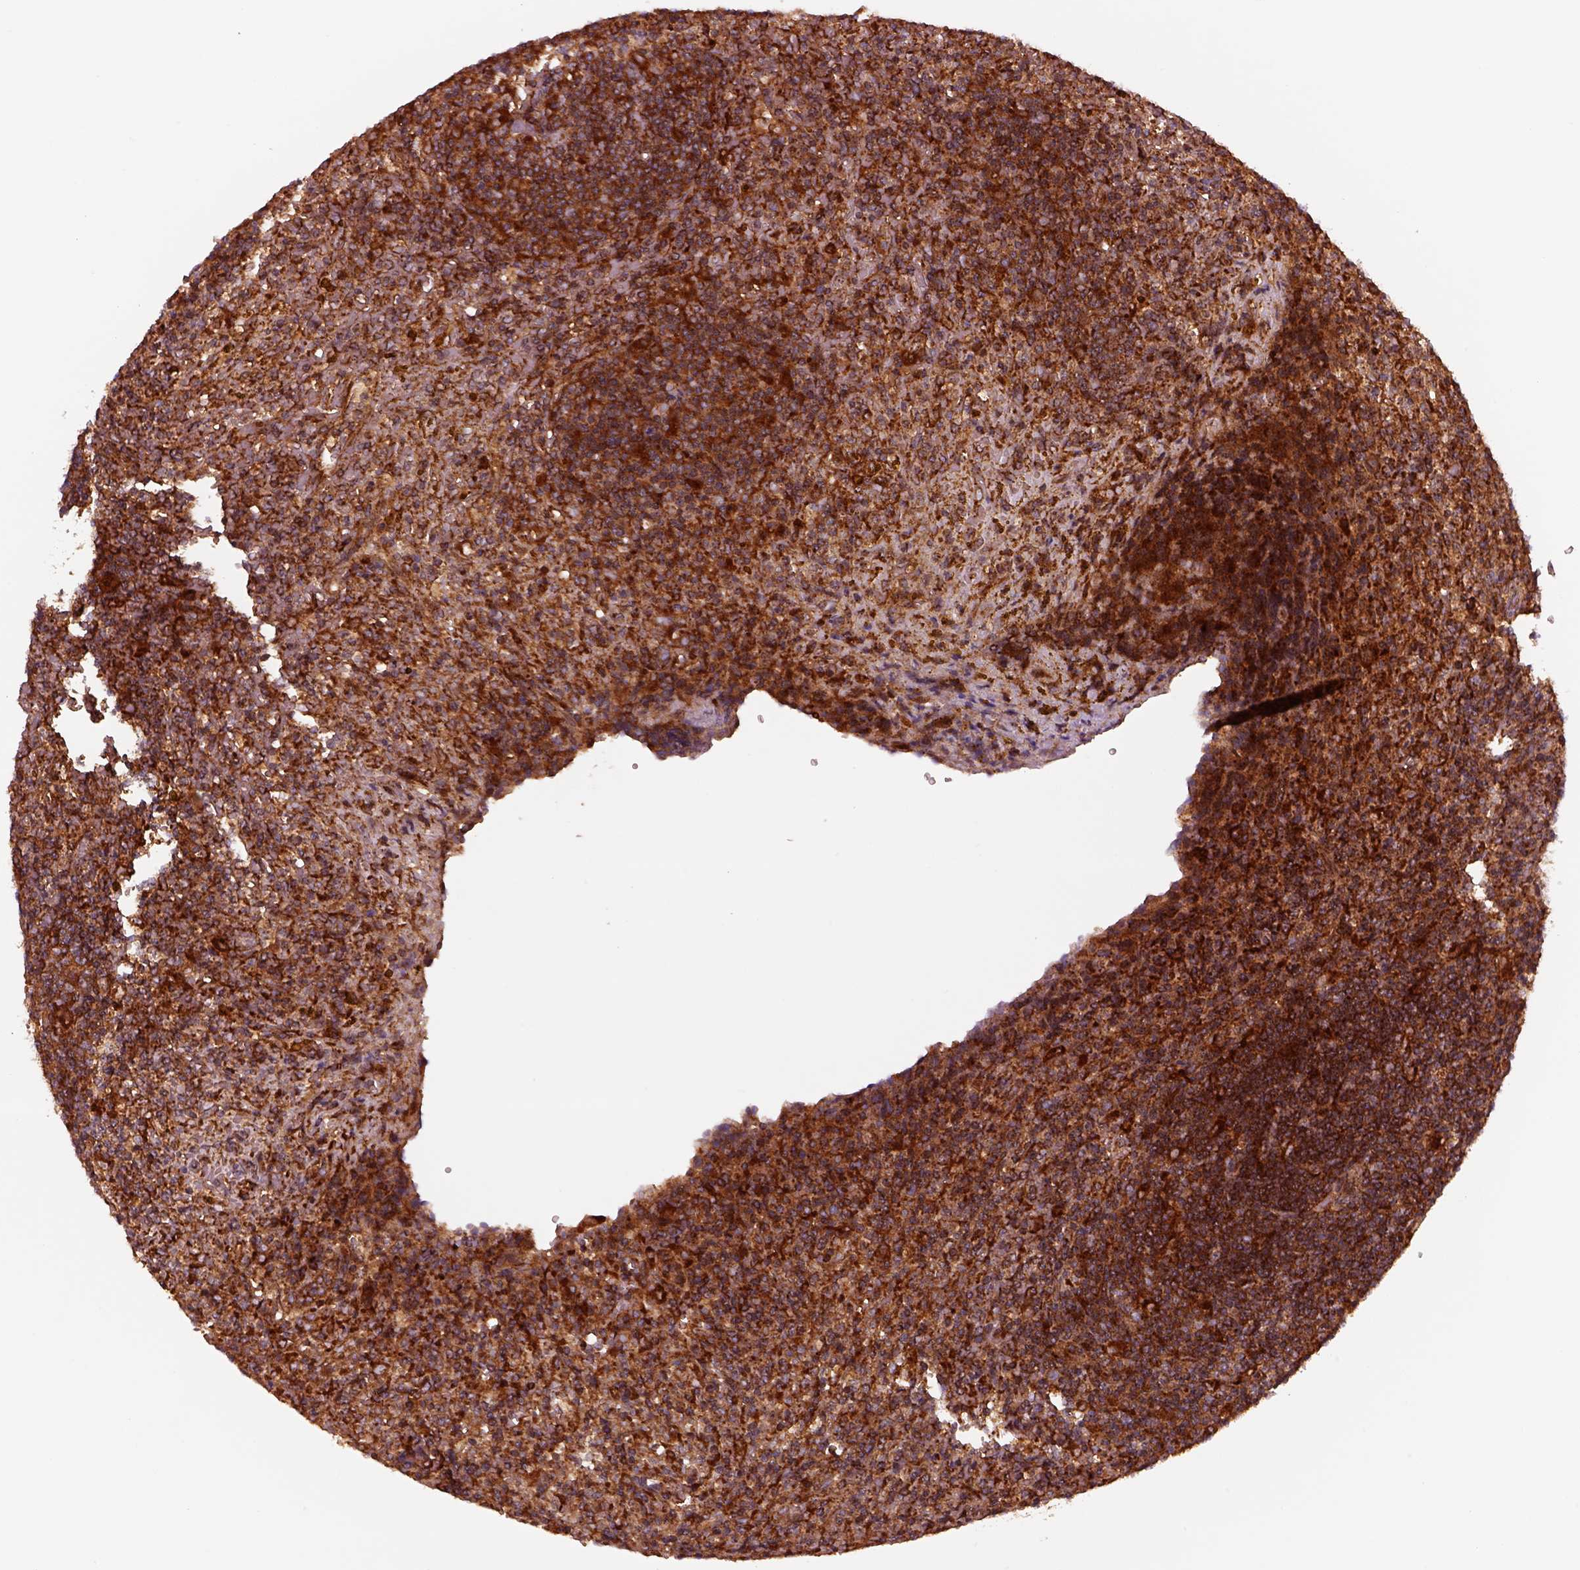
{"staining": {"intensity": "strong", "quantity": ">75%", "location": "cytoplasmic/membranous"}, "tissue": "lymphoma", "cell_type": "Tumor cells", "image_type": "cancer", "snomed": [{"axis": "morphology", "description": "Malignant lymphoma, non-Hodgkin's type, Low grade"}, {"axis": "topography", "description": "Spleen"}], "caption": "Immunohistochemistry (IHC) (DAB) staining of lymphoma shows strong cytoplasmic/membranous protein expression in about >75% of tumor cells.", "gene": "WASHC2A", "patient": {"sex": "female", "age": 70}}